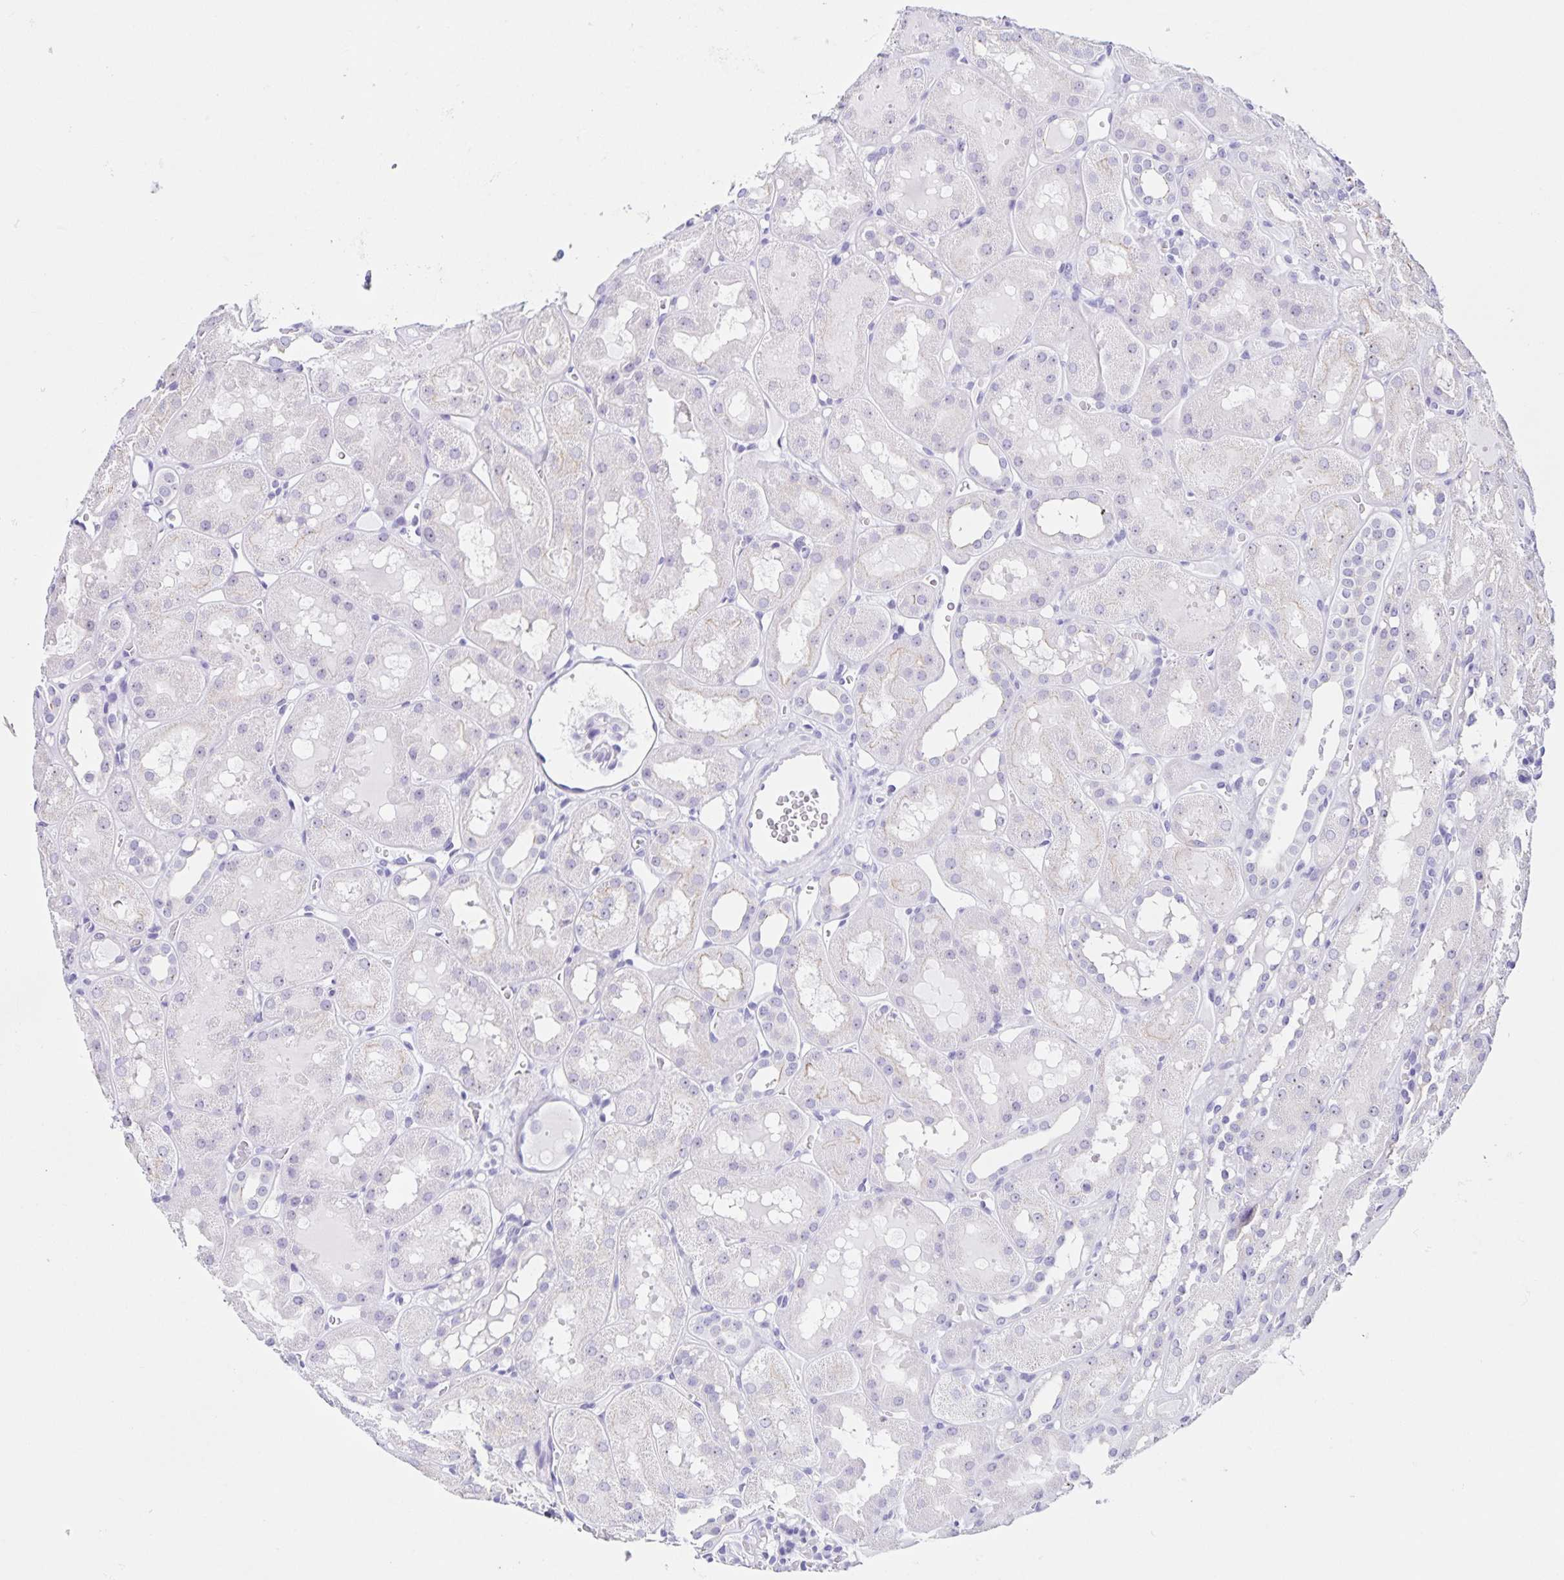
{"staining": {"intensity": "negative", "quantity": "none", "location": "none"}, "tissue": "kidney", "cell_type": "Cells in glomeruli", "image_type": "normal", "snomed": [{"axis": "morphology", "description": "Normal tissue, NOS"}, {"axis": "topography", "description": "Kidney"}, {"axis": "topography", "description": "Urinary bladder"}], "caption": "Image shows no significant protein staining in cells in glomeruli of benign kidney. (Stains: DAB (3,3'-diaminobenzidine) immunohistochemistry (IHC) with hematoxylin counter stain, Microscopy: brightfield microscopy at high magnification).", "gene": "FAM170A", "patient": {"sex": "male", "age": 16}}